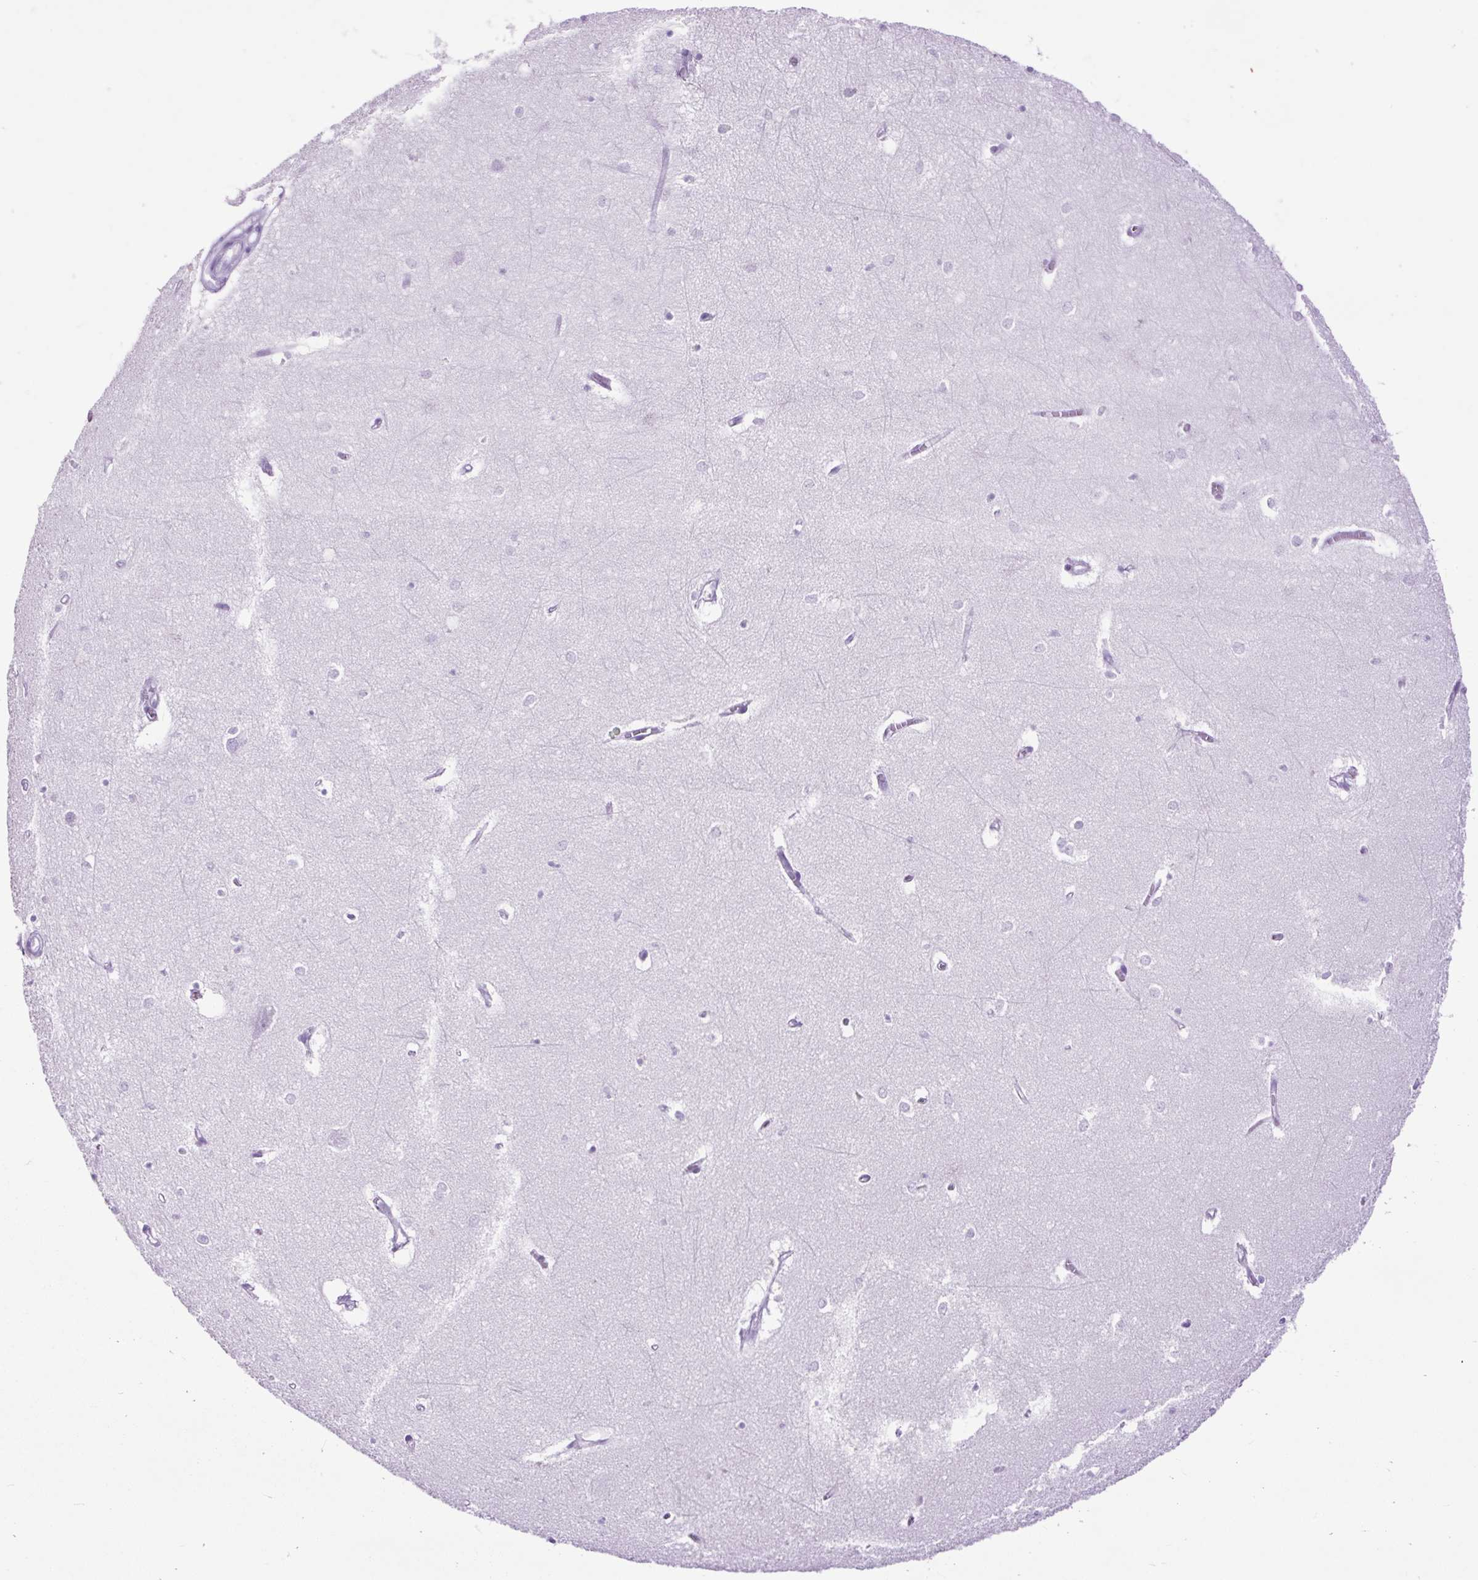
{"staining": {"intensity": "negative", "quantity": "none", "location": "none"}, "tissue": "hippocampus", "cell_type": "Glial cells", "image_type": "normal", "snomed": [{"axis": "morphology", "description": "Normal tissue, NOS"}, {"axis": "topography", "description": "Hippocampus"}], "caption": "The histopathology image exhibits no staining of glial cells in normal hippocampus. (DAB (3,3'-diaminobenzidine) immunohistochemistry (IHC), high magnification).", "gene": "RACGAP1", "patient": {"sex": "female", "age": 64}}